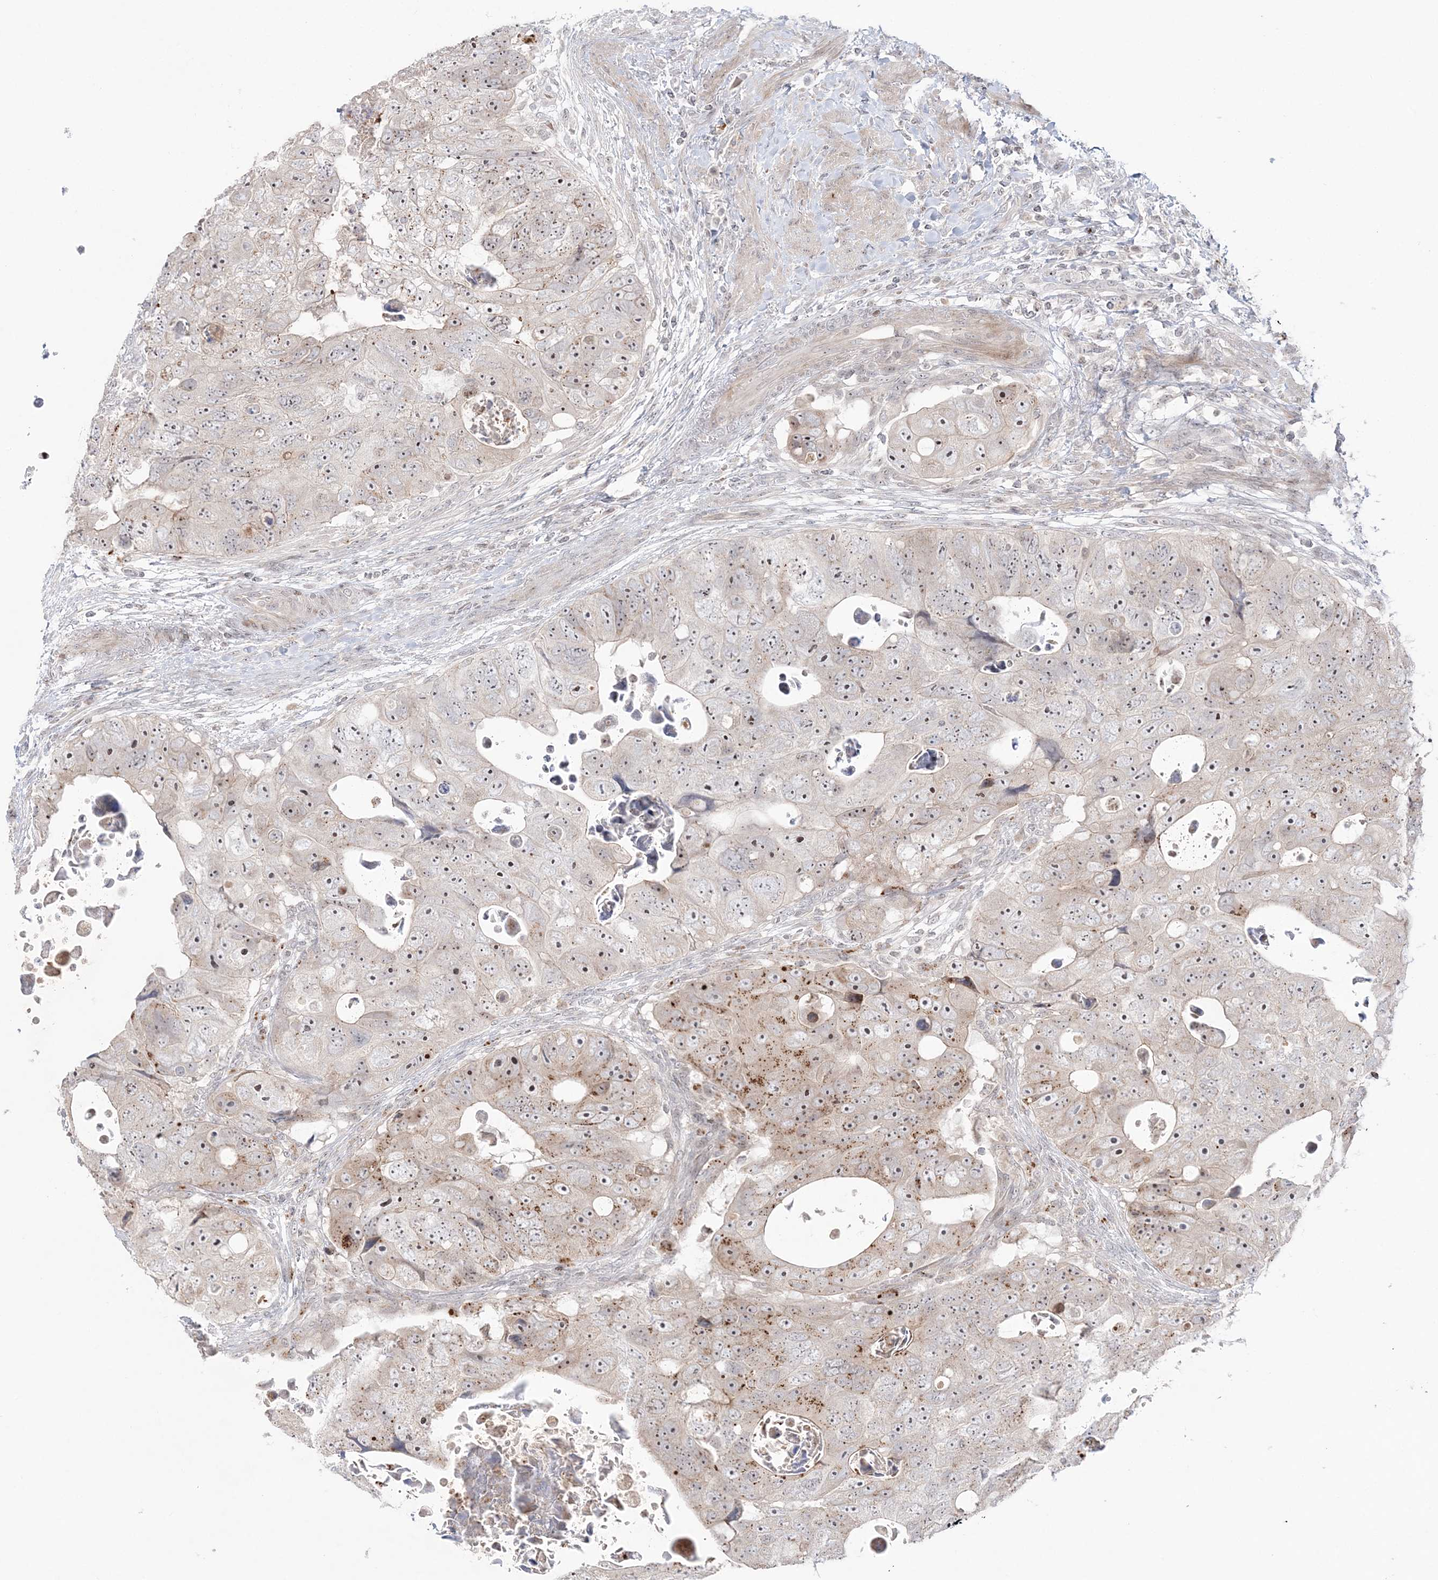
{"staining": {"intensity": "moderate", "quantity": ">75%", "location": "cytoplasmic/membranous,nuclear"}, "tissue": "colorectal cancer", "cell_type": "Tumor cells", "image_type": "cancer", "snomed": [{"axis": "morphology", "description": "Adenocarcinoma, NOS"}, {"axis": "topography", "description": "Rectum"}], "caption": "Adenocarcinoma (colorectal) tissue reveals moderate cytoplasmic/membranous and nuclear positivity in approximately >75% of tumor cells, visualized by immunohistochemistry.", "gene": "SH3BP4", "patient": {"sex": "male", "age": 59}}